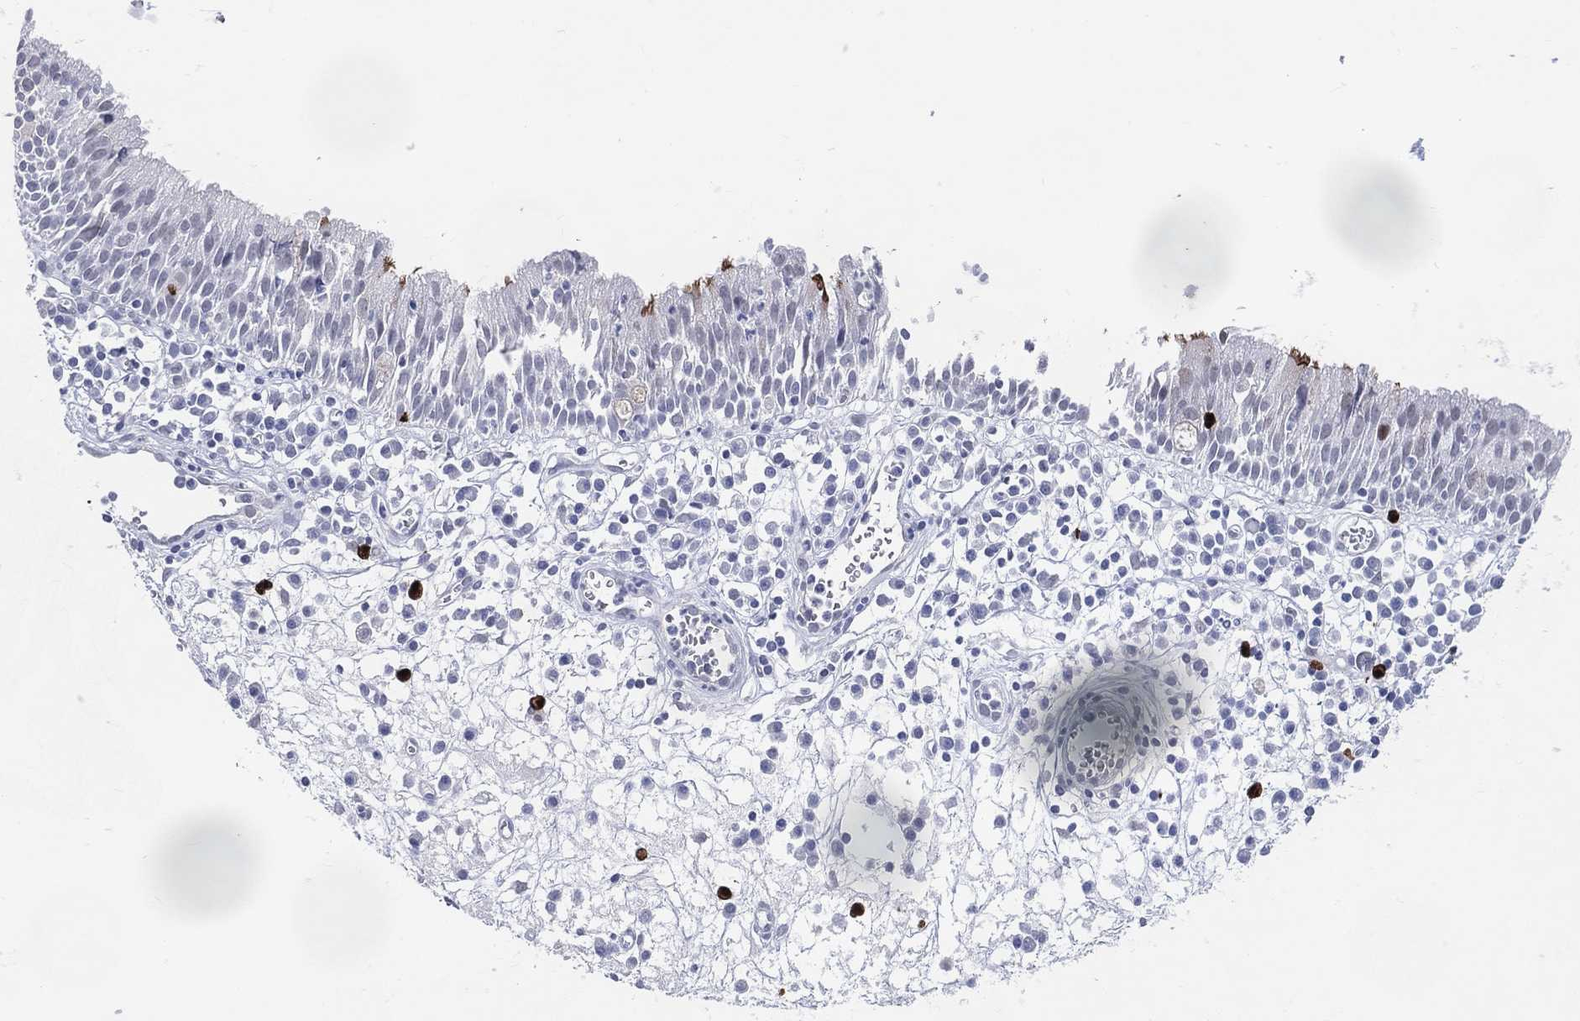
{"staining": {"intensity": "strong", "quantity": "<25%", "location": "cytoplasmic/membranous"}, "tissue": "nasopharynx", "cell_type": "Respiratory epithelial cells", "image_type": "normal", "snomed": [{"axis": "morphology", "description": "Normal tissue, NOS"}, {"axis": "topography", "description": "Nasopharynx"}], "caption": "Protein staining exhibits strong cytoplasmic/membranous staining in about <25% of respiratory epithelial cells in benign nasopharynx.", "gene": "CFAP58", "patient": {"sex": "female", "age": 77}}